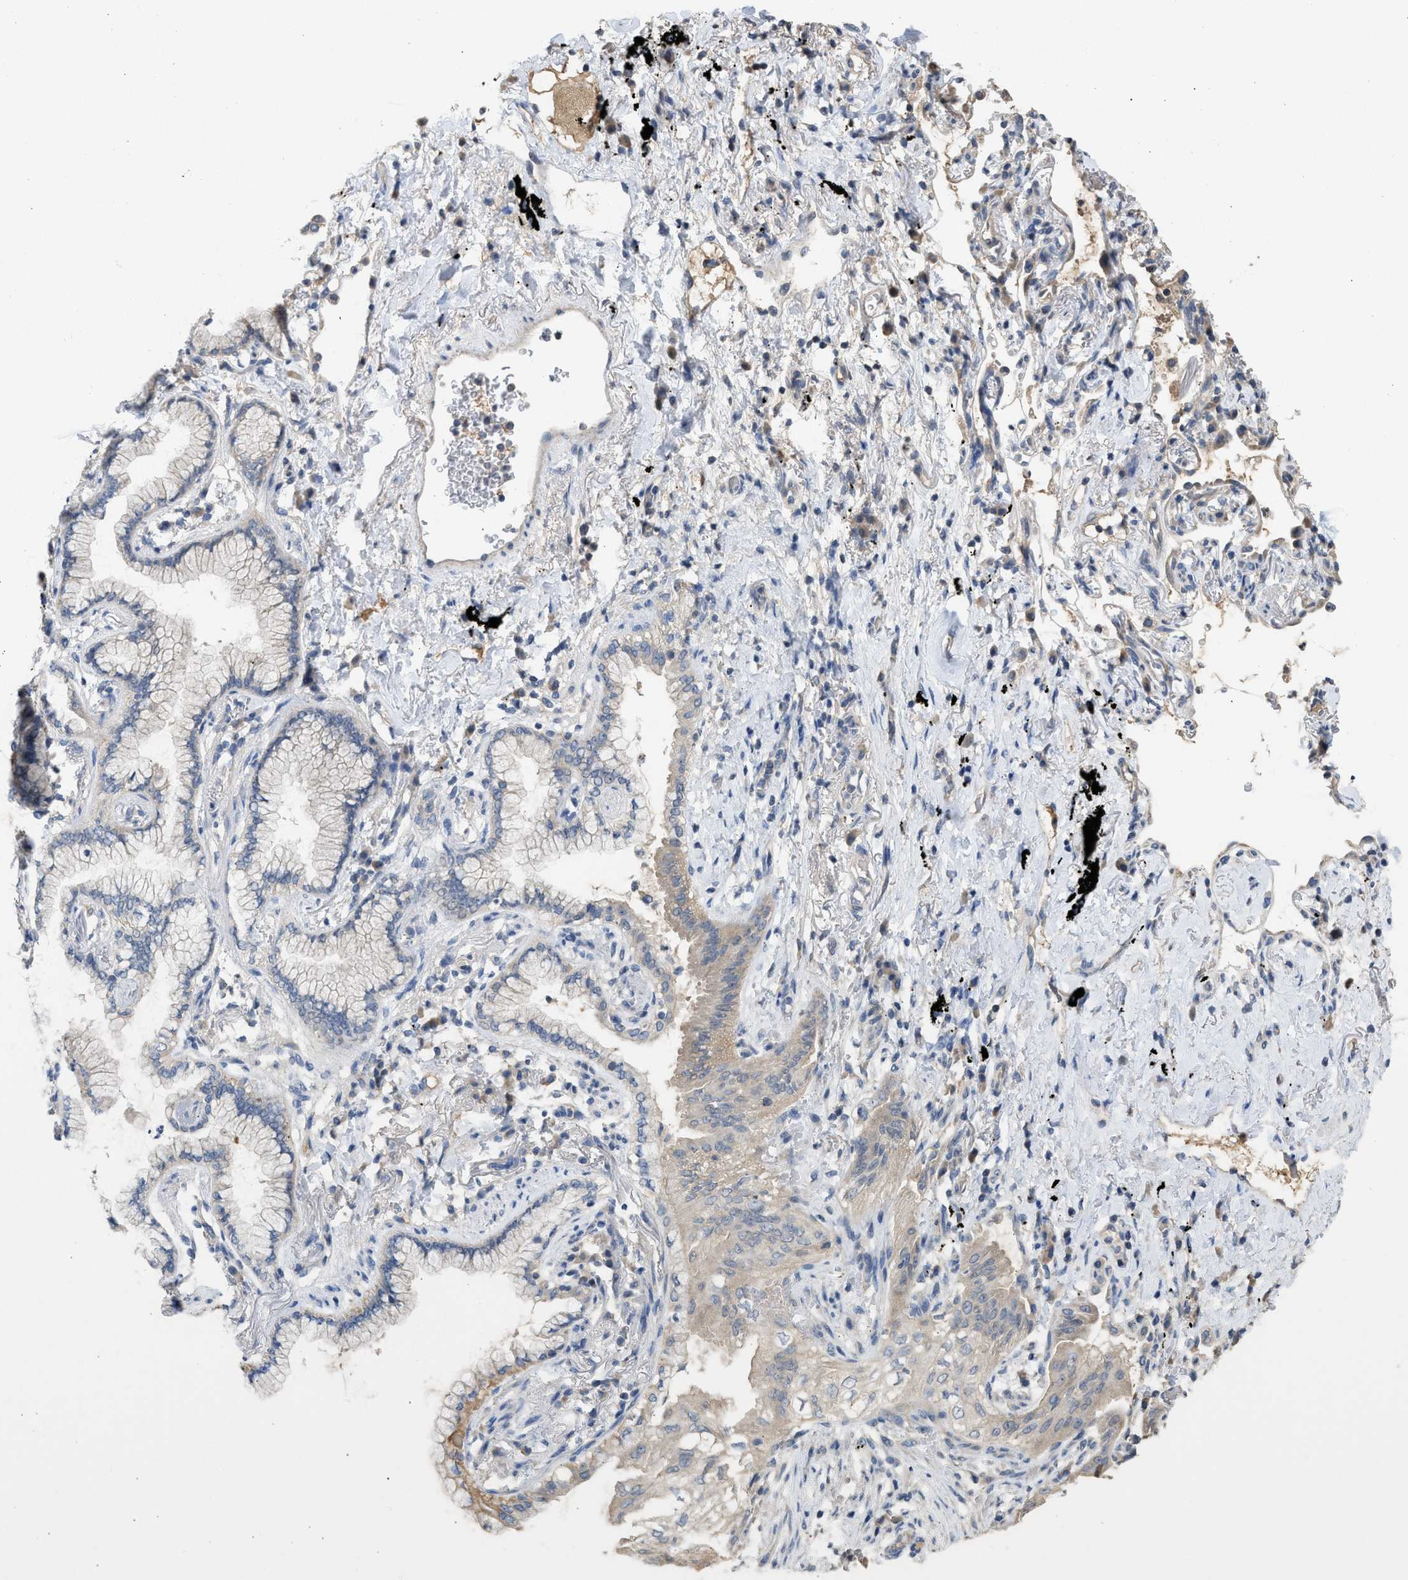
{"staining": {"intensity": "weak", "quantity": "25%-75%", "location": "cytoplasmic/membranous"}, "tissue": "lung cancer", "cell_type": "Tumor cells", "image_type": "cancer", "snomed": [{"axis": "morphology", "description": "Normal tissue, NOS"}, {"axis": "morphology", "description": "Adenocarcinoma, NOS"}, {"axis": "topography", "description": "Bronchus"}, {"axis": "topography", "description": "Lung"}], "caption": "Lung cancer (adenocarcinoma) was stained to show a protein in brown. There is low levels of weak cytoplasmic/membranous staining in about 25%-75% of tumor cells. The staining is performed using DAB brown chromogen to label protein expression. The nuclei are counter-stained blue using hematoxylin.", "gene": "SULT2A1", "patient": {"sex": "female", "age": 70}}